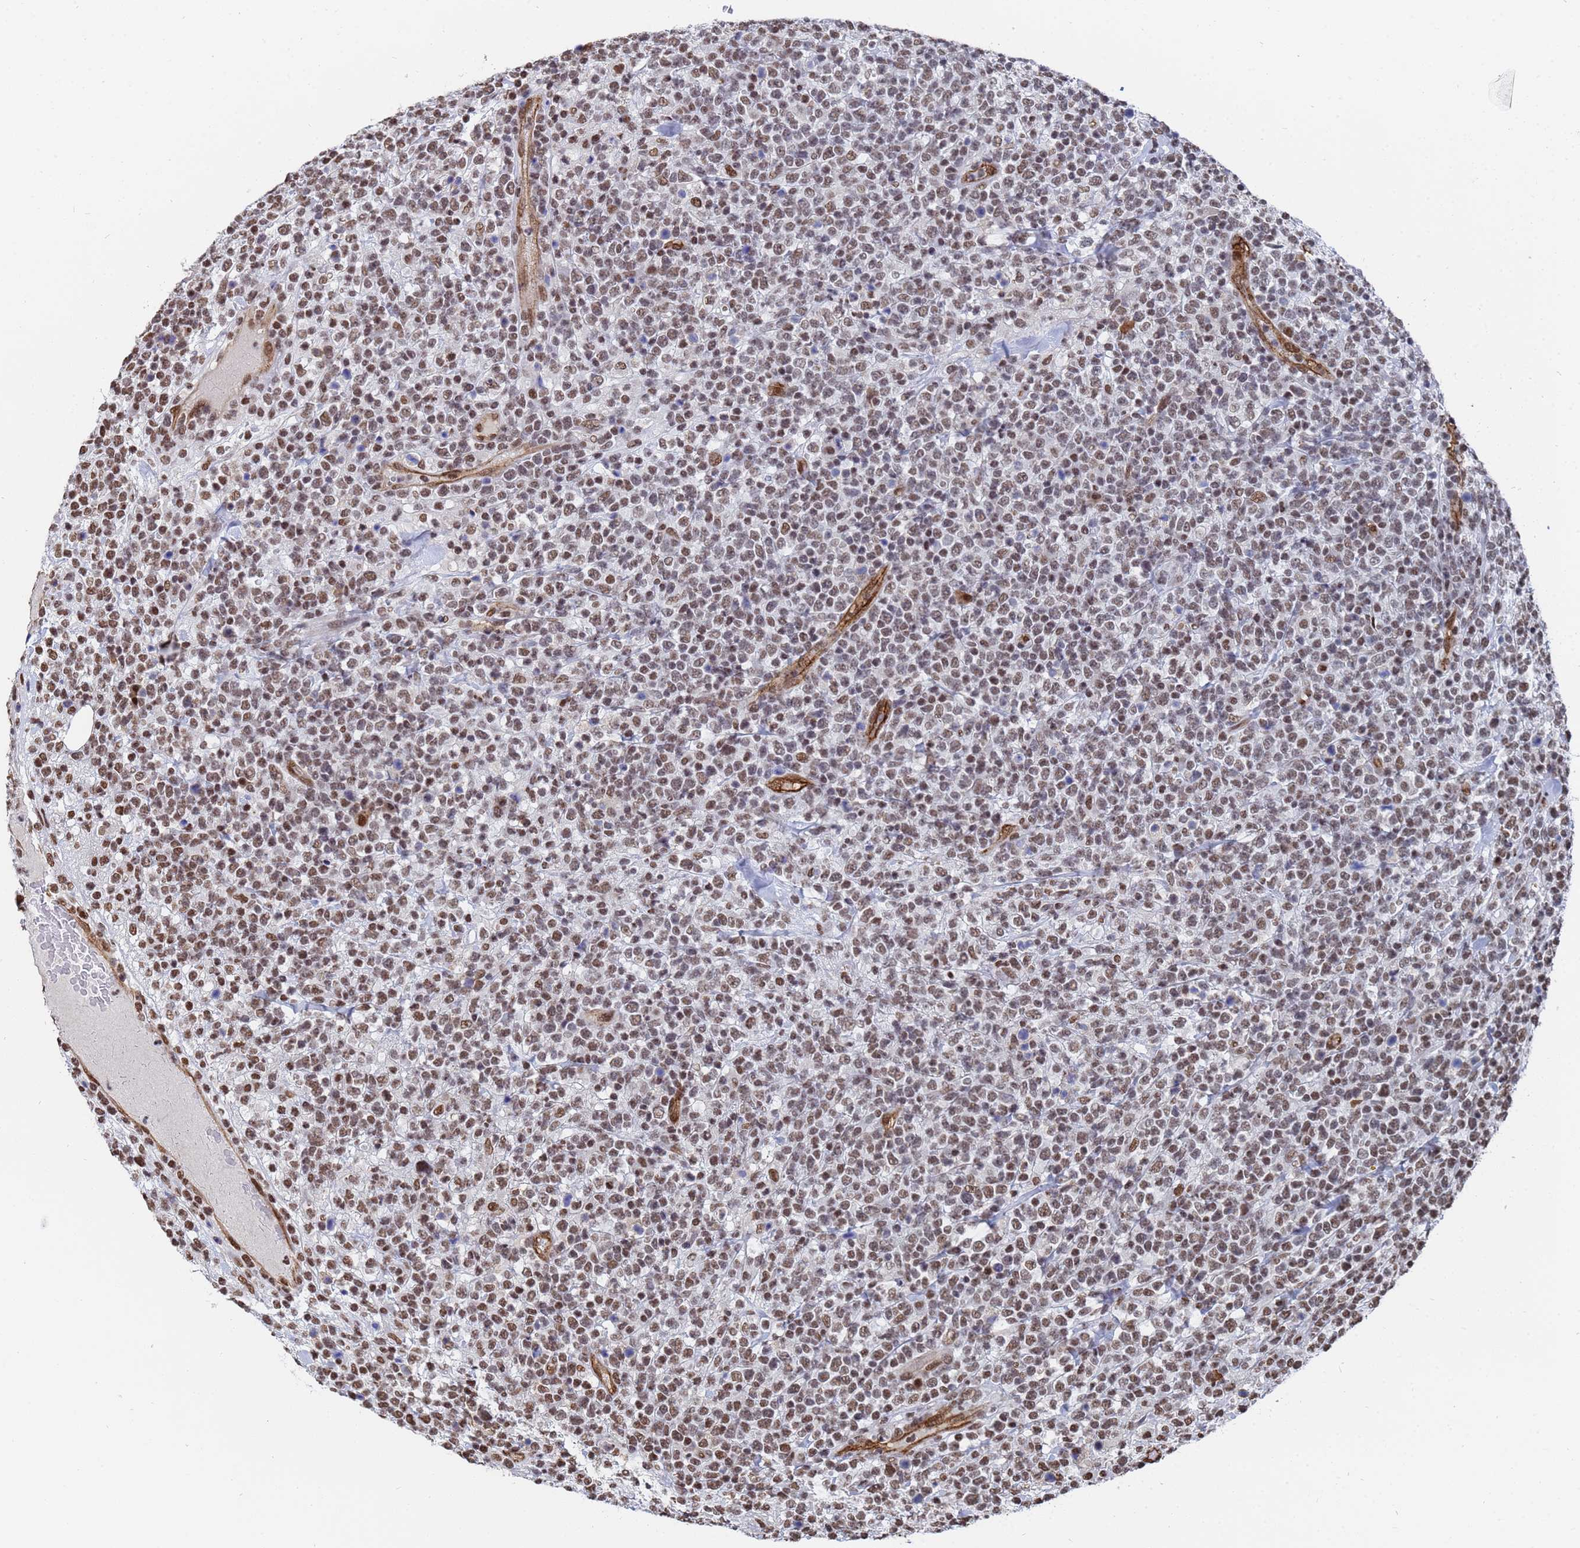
{"staining": {"intensity": "moderate", "quantity": ">75%", "location": "nuclear"}, "tissue": "lymphoma", "cell_type": "Tumor cells", "image_type": "cancer", "snomed": [{"axis": "morphology", "description": "Malignant lymphoma, non-Hodgkin's type, High grade"}, {"axis": "topography", "description": "Colon"}], "caption": "Protein analysis of malignant lymphoma, non-Hodgkin's type (high-grade) tissue displays moderate nuclear staining in approximately >75% of tumor cells.", "gene": "RAVER2", "patient": {"sex": "female", "age": 53}}